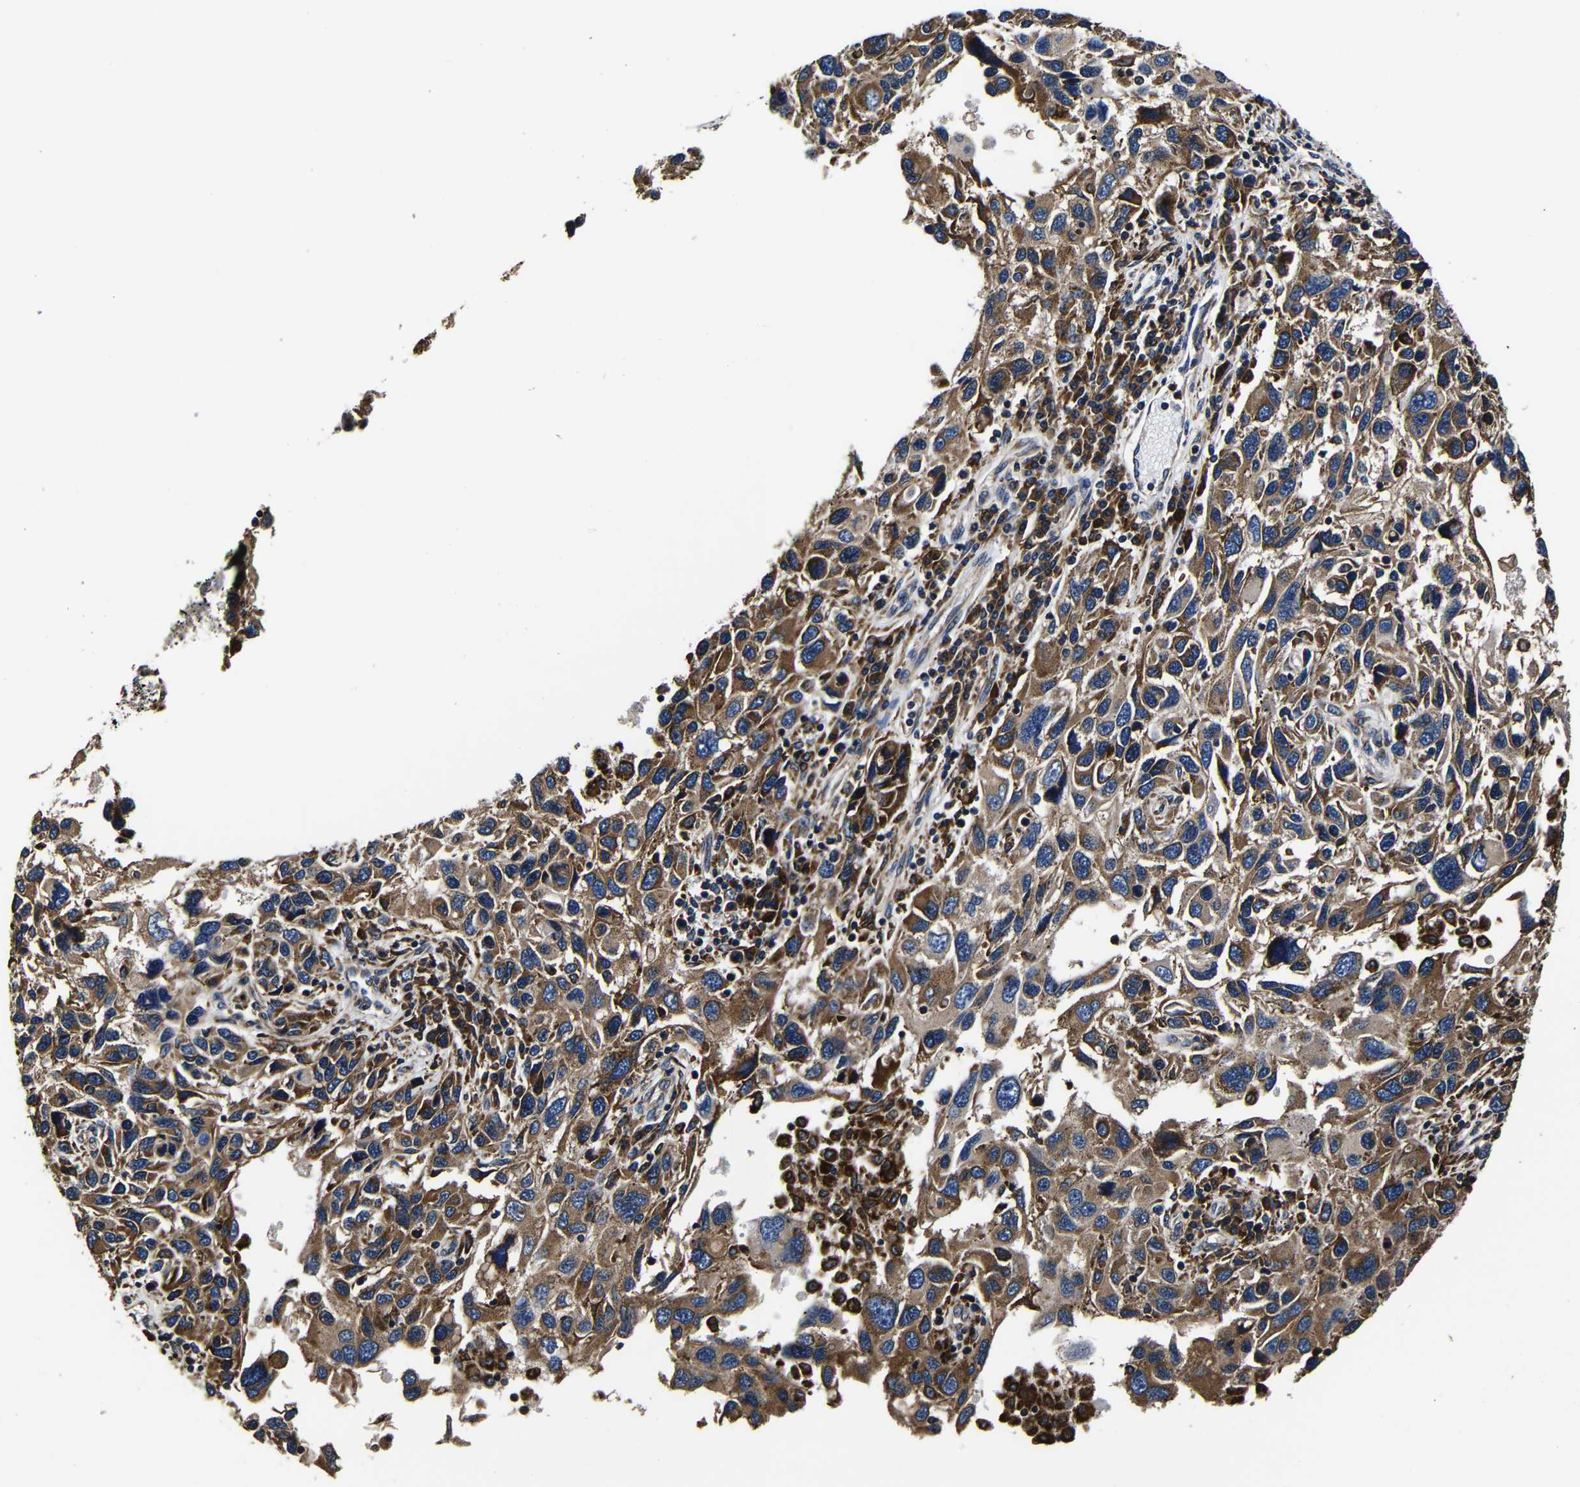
{"staining": {"intensity": "moderate", "quantity": ">75%", "location": "cytoplasmic/membranous"}, "tissue": "melanoma", "cell_type": "Tumor cells", "image_type": "cancer", "snomed": [{"axis": "morphology", "description": "Malignant melanoma, NOS"}, {"axis": "topography", "description": "Skin"}], "caption": "Moderate cytoplasmic/membranous protein expression is seen in approximately >75% of tumor cells in melanoma. Ihc stains the protein of interest in brown and the nuclei are stained blue.", "gene": "SCN9A", "patient": {"sex": "male", "age": 53}}